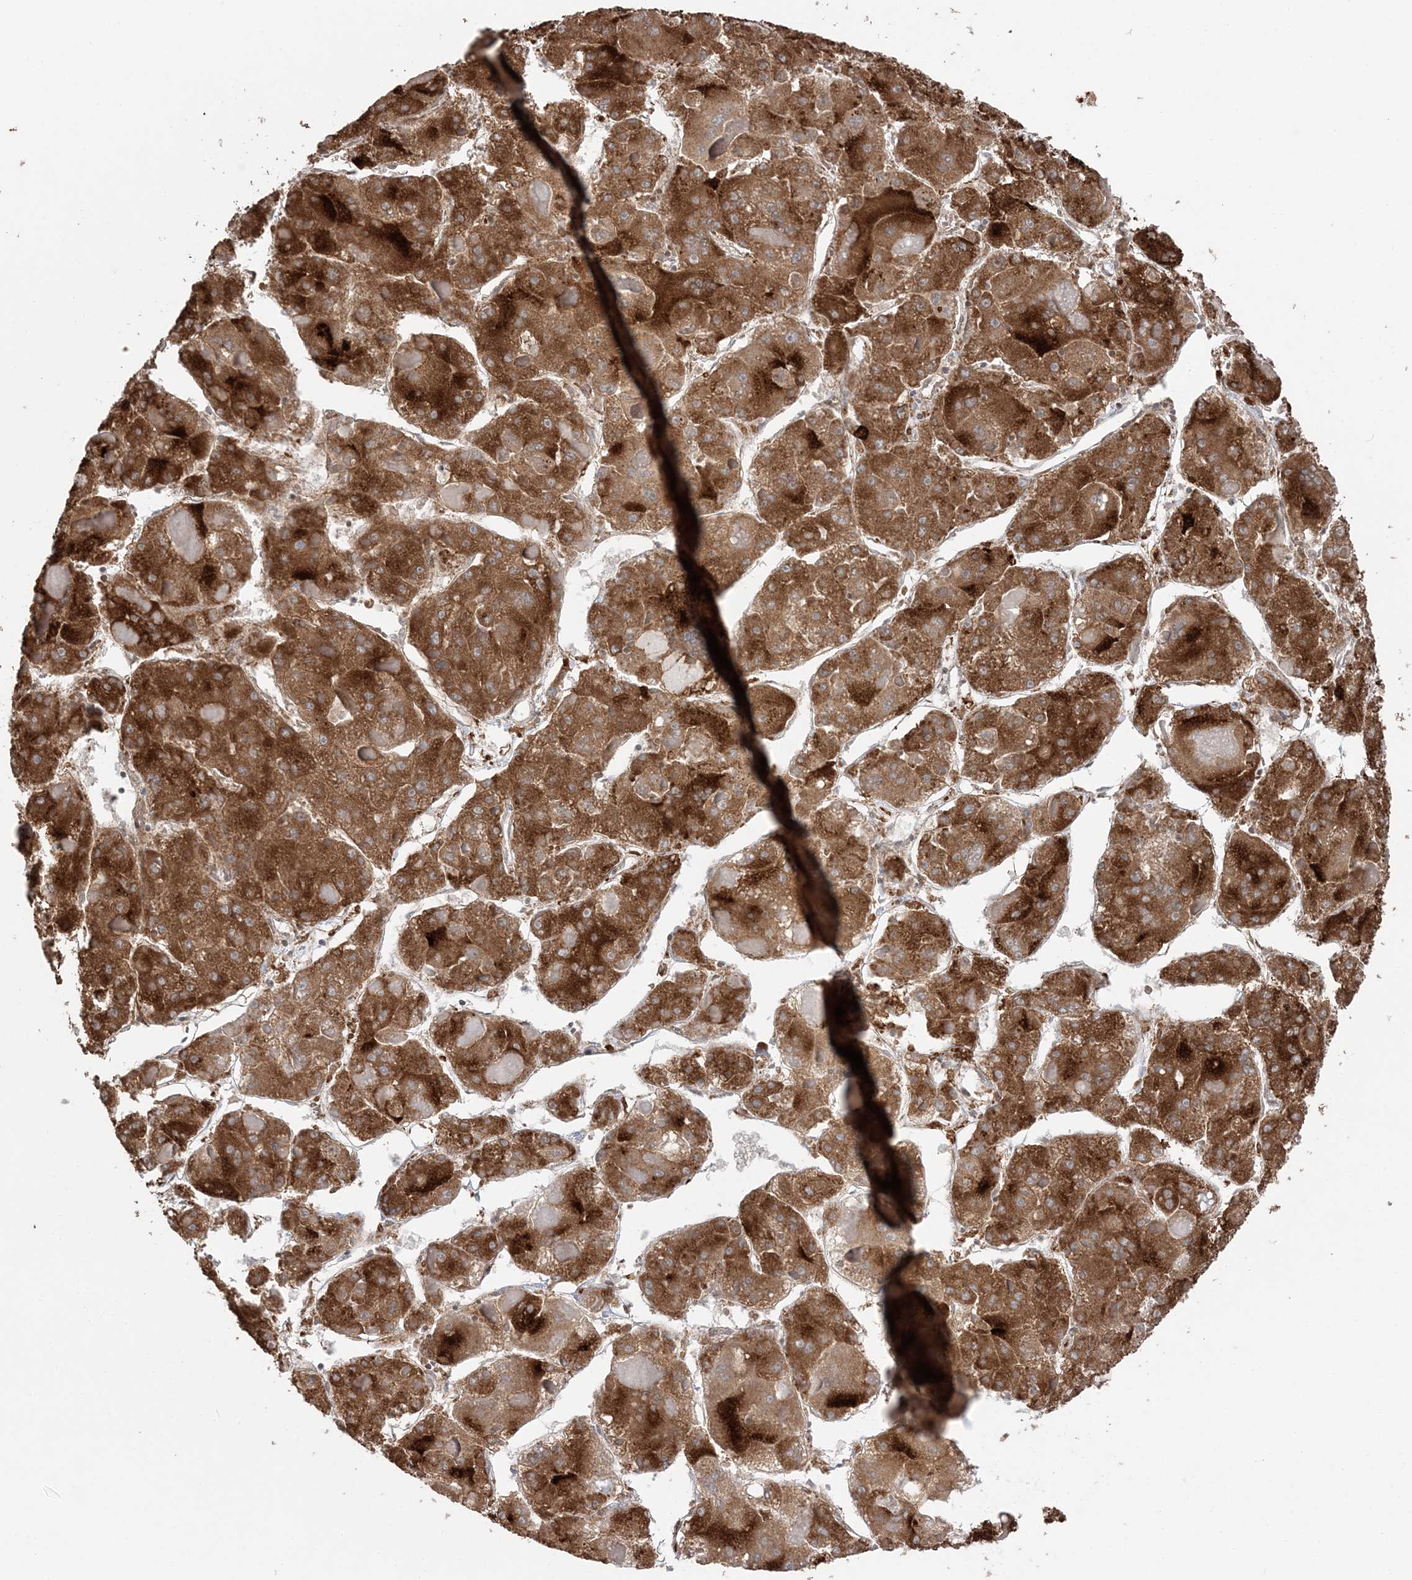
{"staining": {"intensity": "strong", "quantity": ">75%", "location": "cytoplasmic/membranous"}, "tissue": "liver cancer", "cell_type": "Tumor cells", "image_type": "cancer", "snomed": [{"axis": "morphology", "description": "Carcinoma, Hepatocellular, NOS"}, {"axis": "topography", "description": "Liver"}], "caption": "DAB (3,3'-diaminobenzidine) immunohistochemical staining of liver hepatocellular carcinoma demonstrates strong cytoplasmic/membranous protein expression in approximately >75% of tumor cells.", "gene": "TMED10", "patient": {"sex": "female", "age": 73}}